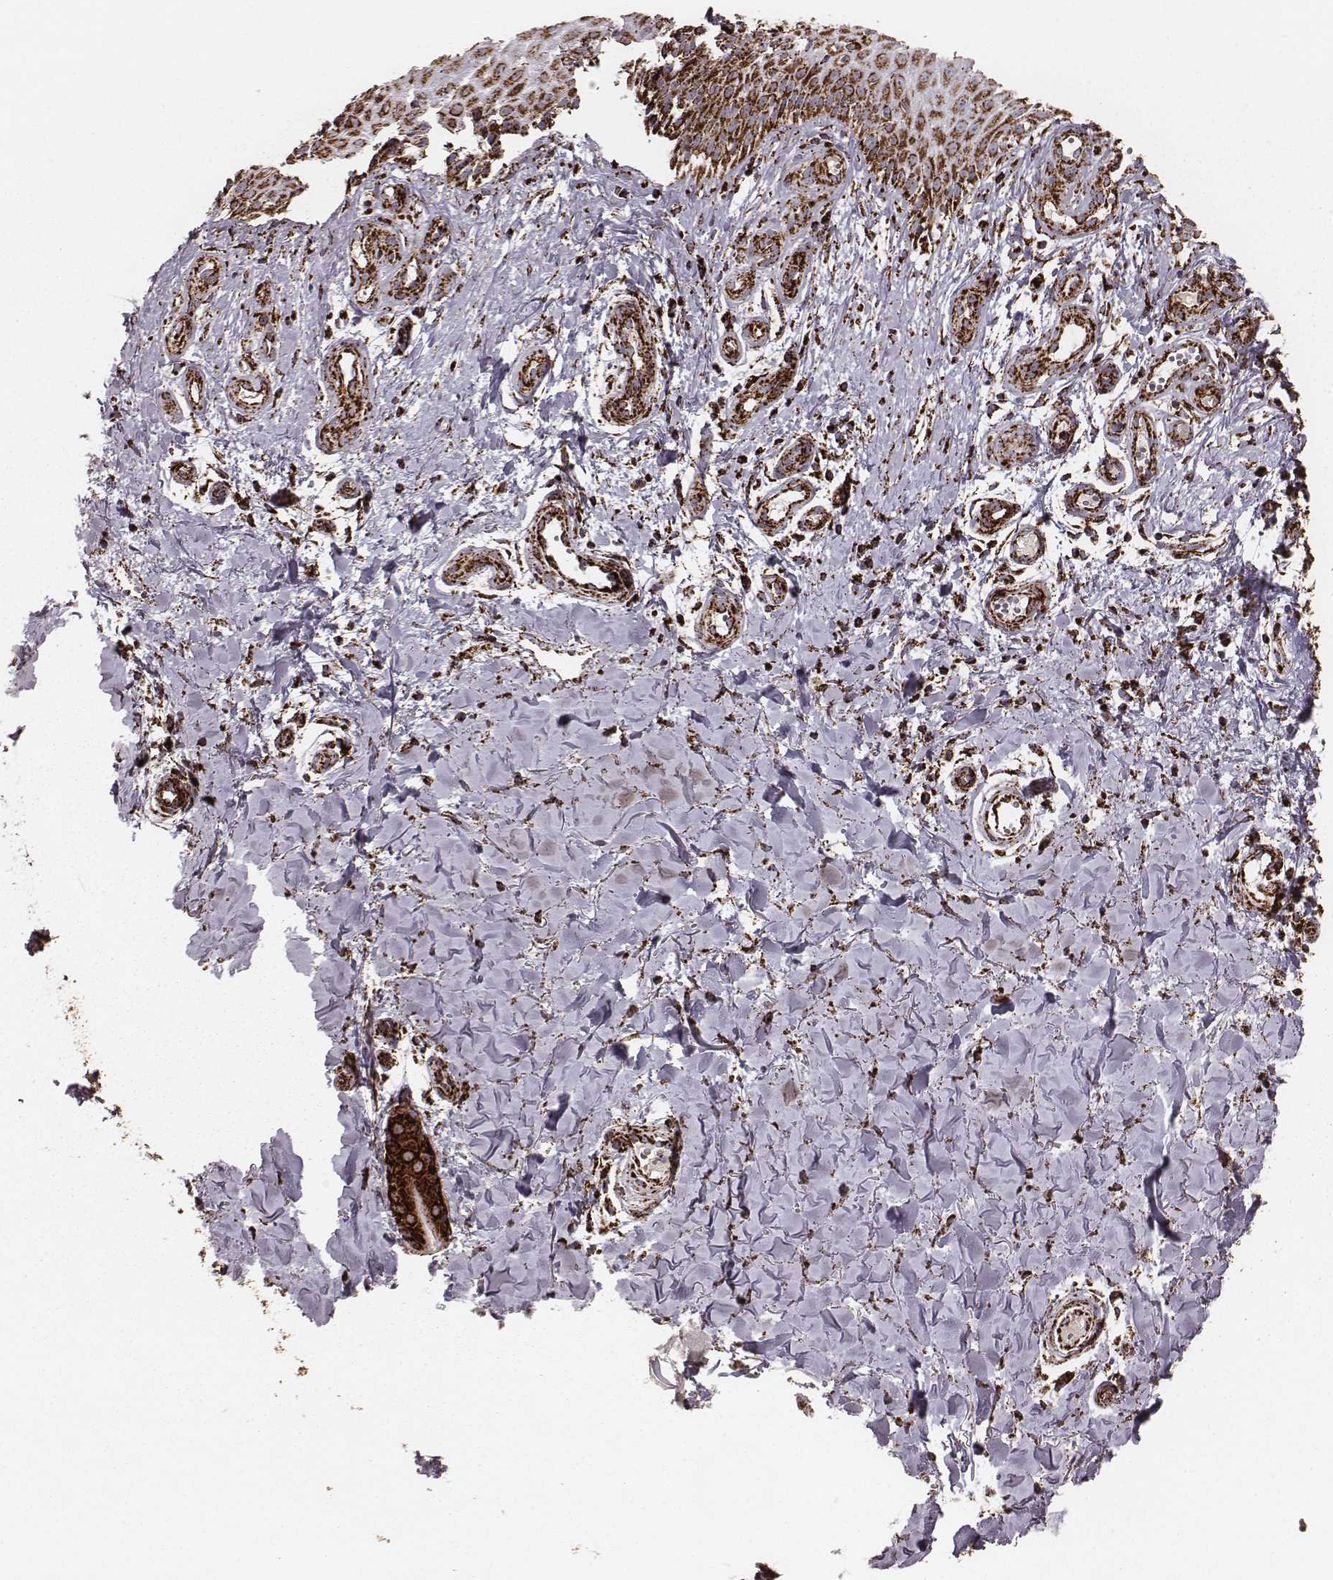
{"staining": {"intensity": "strong", "quantity": ">75%", "location": "cytoplasmic/membranous"}, "tissue": "melanoma", "cell_type": "Tumor cells", "image_type": "cancer", "snomed": [{"axis": "morphology", "description": "Malignant melanoma, NOS"}, {"axis": "topography", "description": "Skin"}], "caption": "A high-resolution micrograph shows immunohistochemistry staining of malignant melanoma, which exhibits strong cytoplasmic/membranous expression in approximately >75% of tumor cells. The staining is performed using DAB brown chromogen to label protein expression. The nuclei are counter-stained blue using hematoxylin.", "gene": "TUFM", "patient": {"sex": "female", "age": 53}}